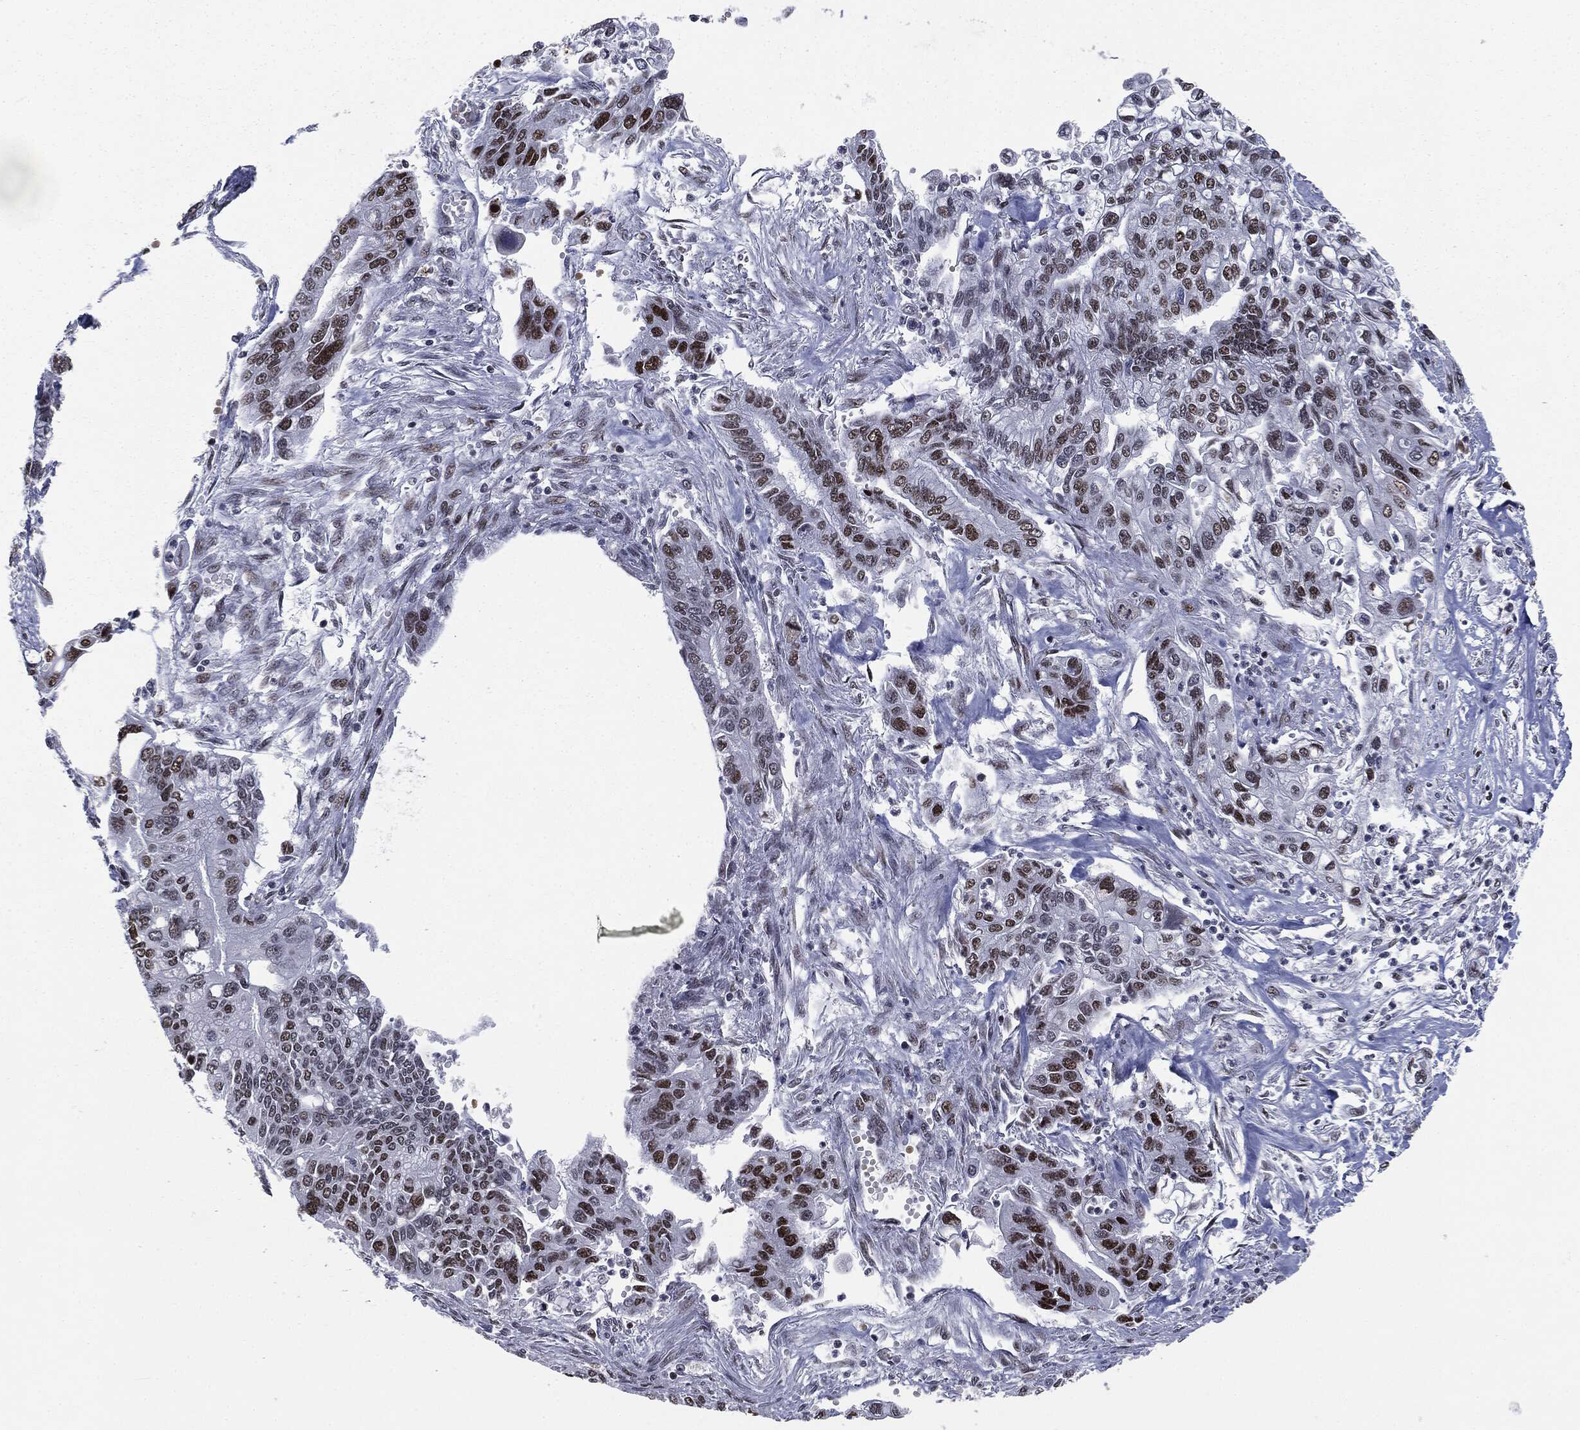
{"staining": {"intensity": "strong", "quantity": "<25%", "location": "nuclear"}, "tissue": "pancreatic cancer", "cell_type": "Tumor cells", "image_type": "cancer", "snomed": [{"axis": "morphology", "description": "Adenocarcinoma, NOS"}, {"axis": "topography", "description": "Pancreas"}], "caption": "Pancreatic cancer (adenocarcinoma) stained for a protein (brown) demonstrates strong nuclear positive staining in approximately <25% of tumor cells.", "gene": "MSH2", "patient": {"sex": "male", "age": 62}}